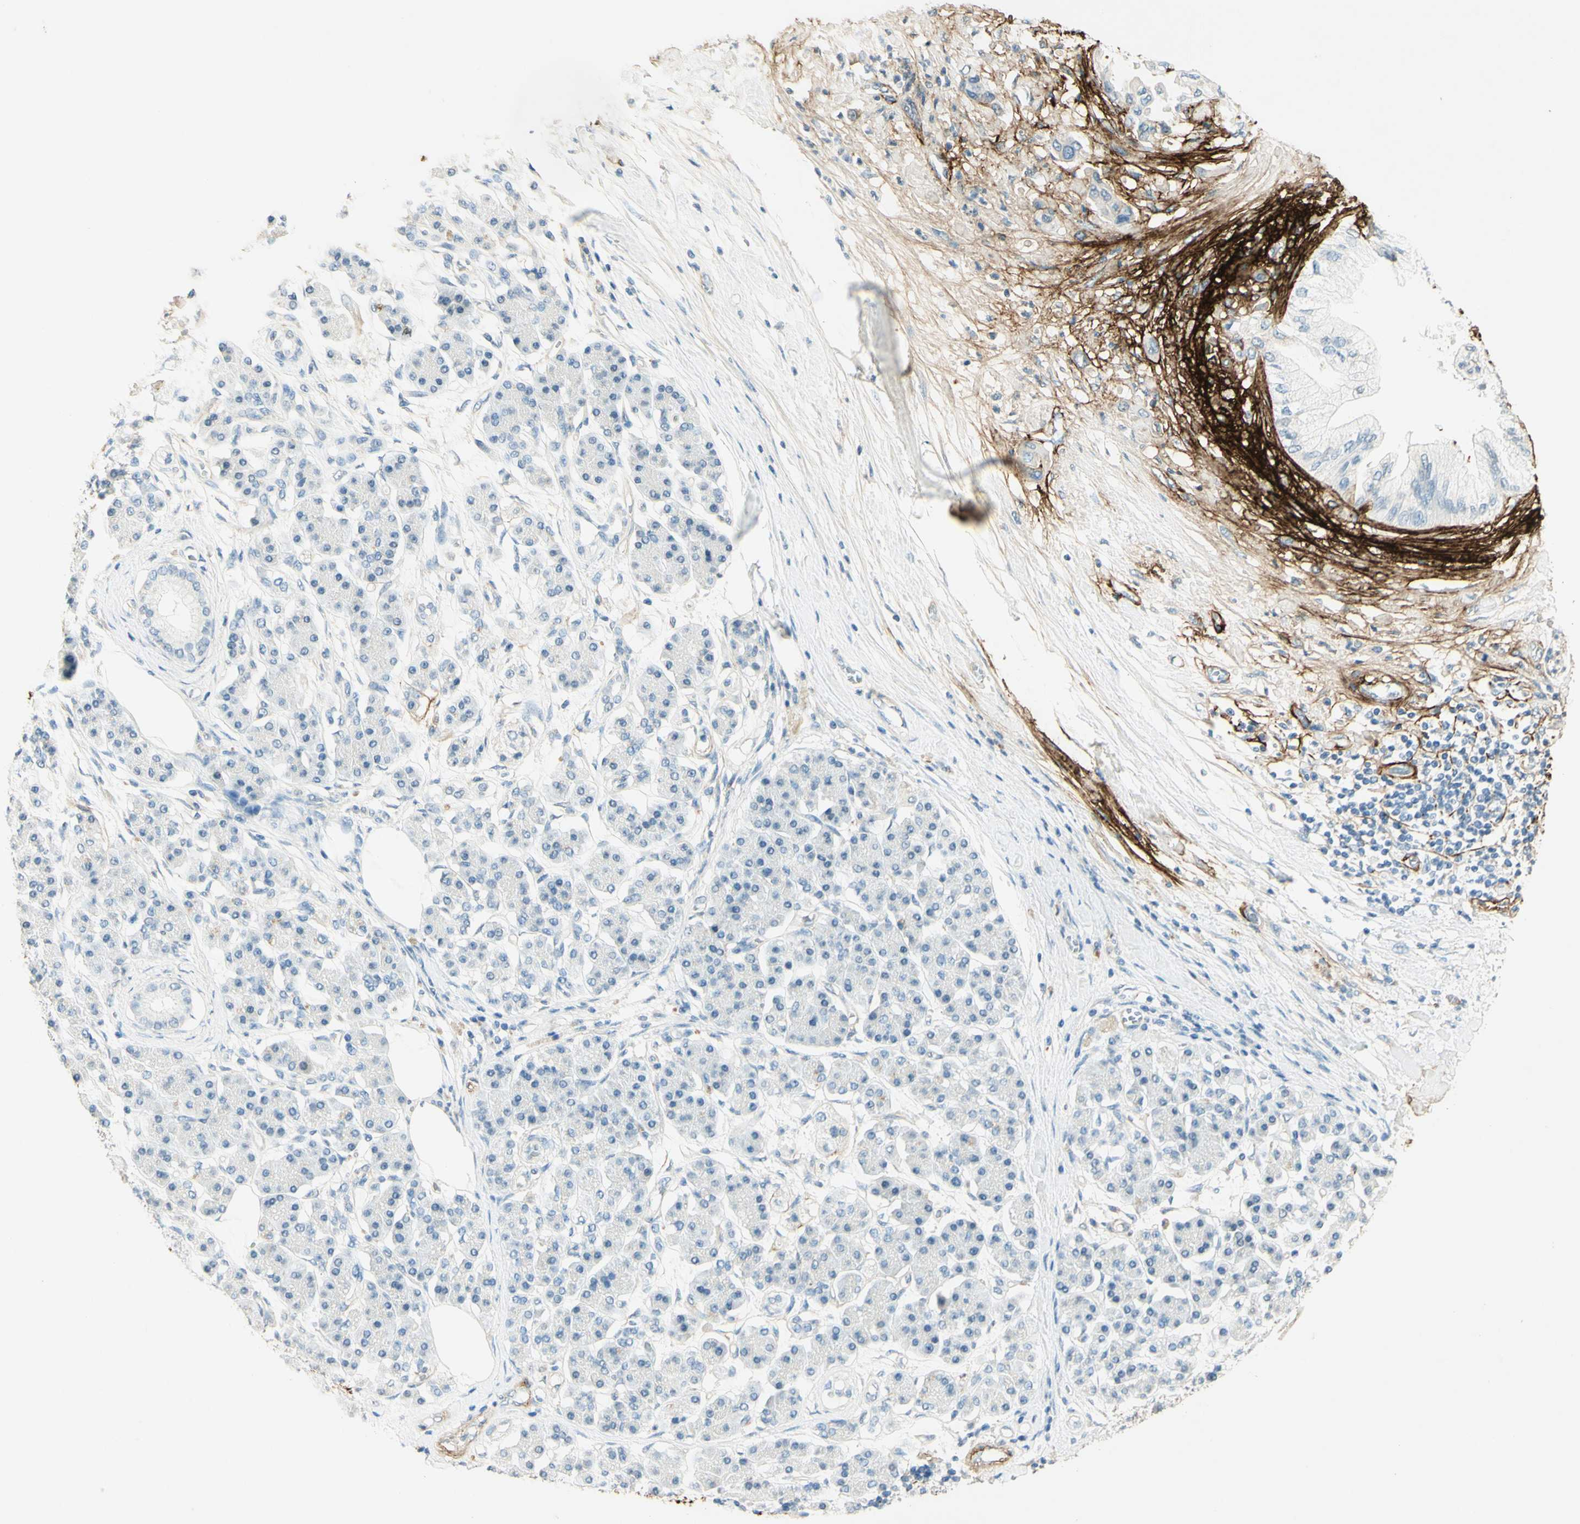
{"staining": {"intensity": "negative", "quantity": "none", "location": "none"}, "tissue": "pancreatic cancer", "cell_type": "Tumor cells", "image_type": "cancer", "snomed": [{"axis": "morphology", "description": "Adenocarcinoma, NOS"}, {"axis": "morphology", "description": "Adenocarcinoma, metastatic, NOS"}, {"axis": "topography", "description": "Lymph node"}, {"axis": "topography", "description": "Pancreas"}, {"axis": "topography", "description": "Duodenum"}], "caption": "The micrograph demonstrates no significant expression in tumor cells of pancreatic cancer (adenocarcinoma).", "gene": "TNN", "patient": {"sex": "female", "age": 64}}